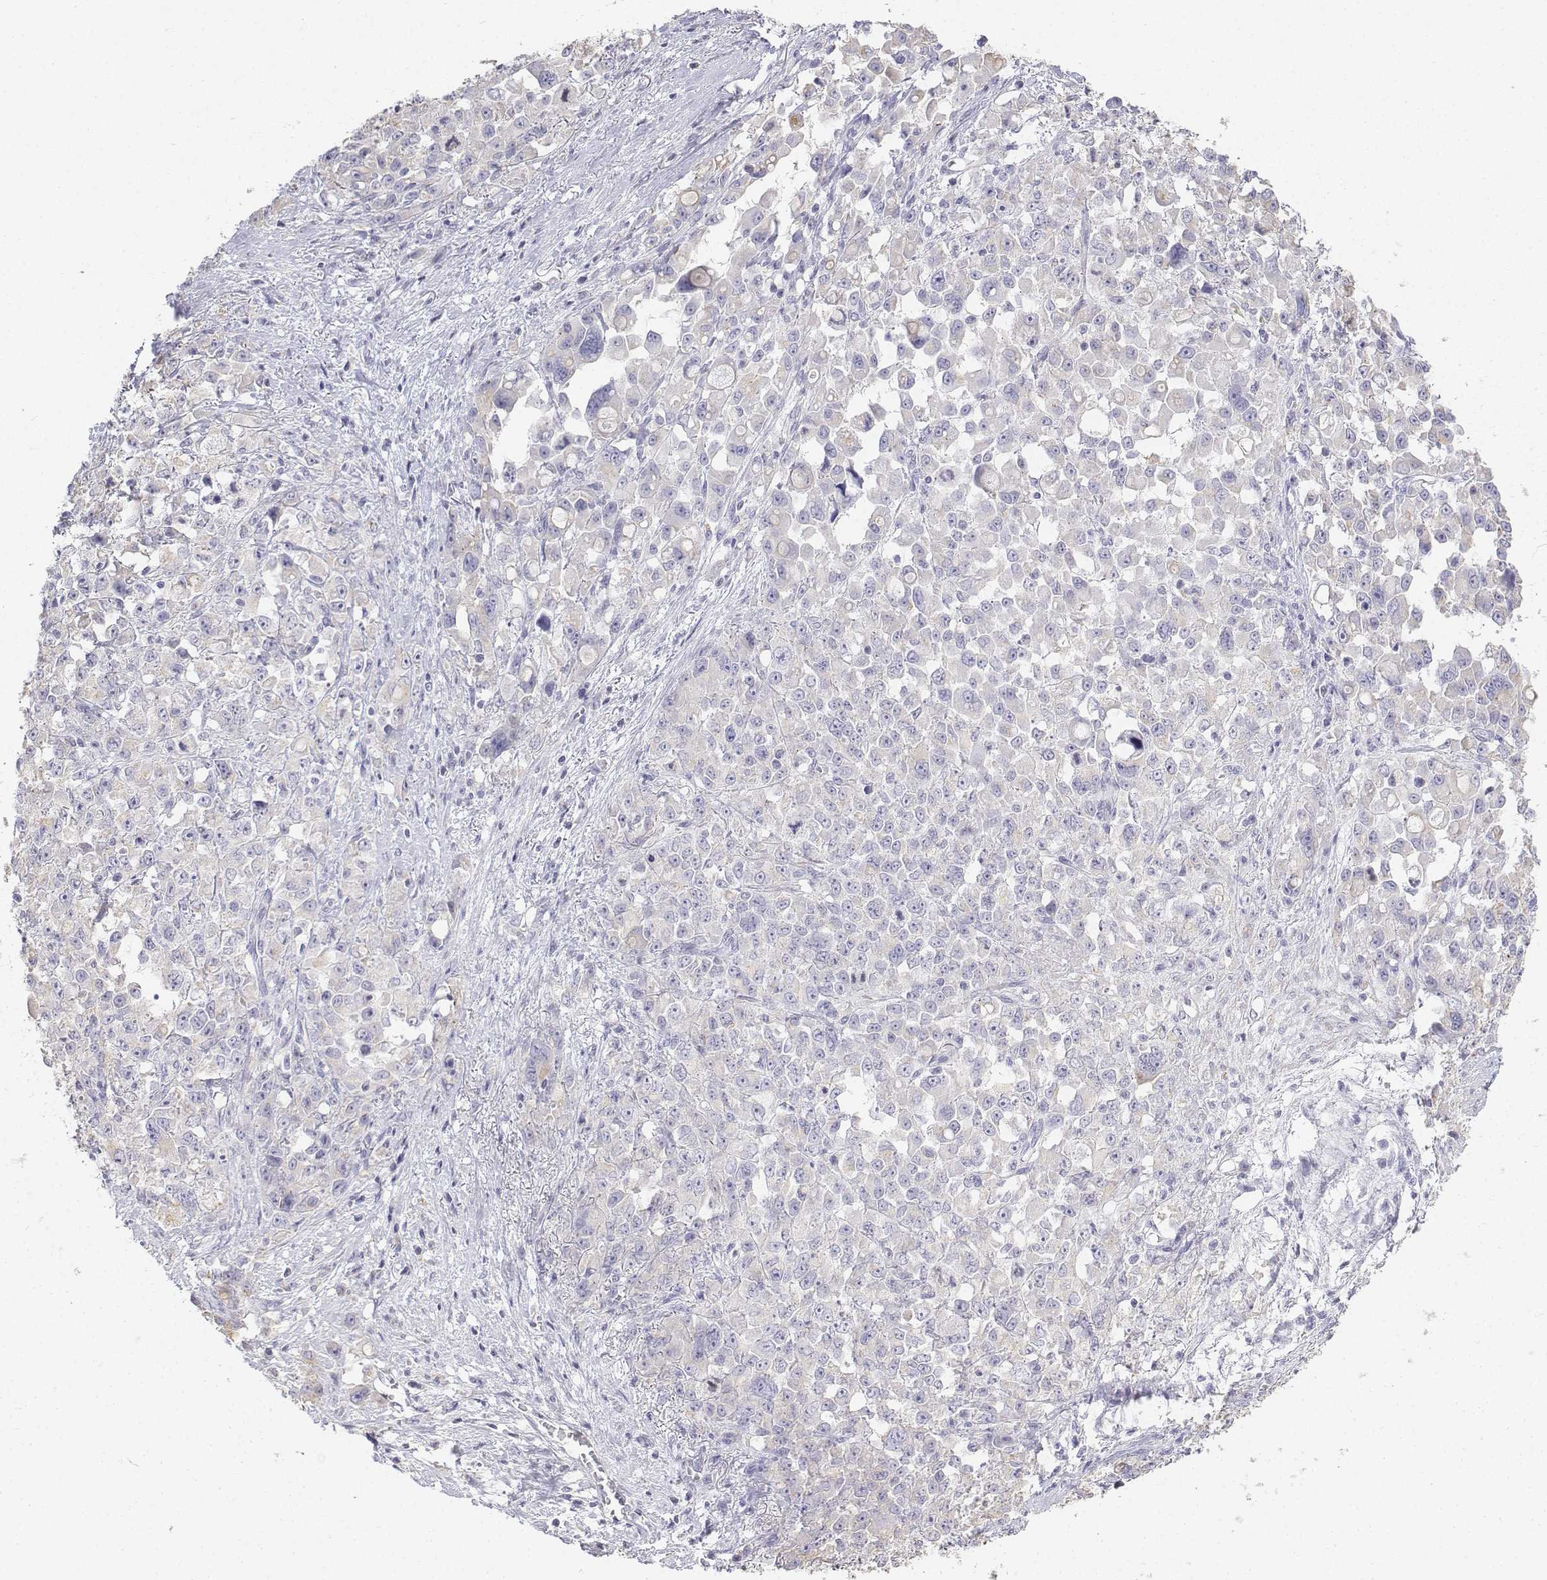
{"staining": {"intensity": "negative", "quantity": "none", "location": "none"}, "tissue": "stomach cancer", "cell_type": "Tumor cells", "image_type": "cancer", "snomed": [{"axis": "morphology", "description": "Adenocarcinoma, NOS"}, {"axis": "topography", "description": "Stomach"}], "caption": "Tumor cells show no significant expression in stomach cancer.", "gene": "LGSN", "patient": {"sex": "female", "age": 76}}